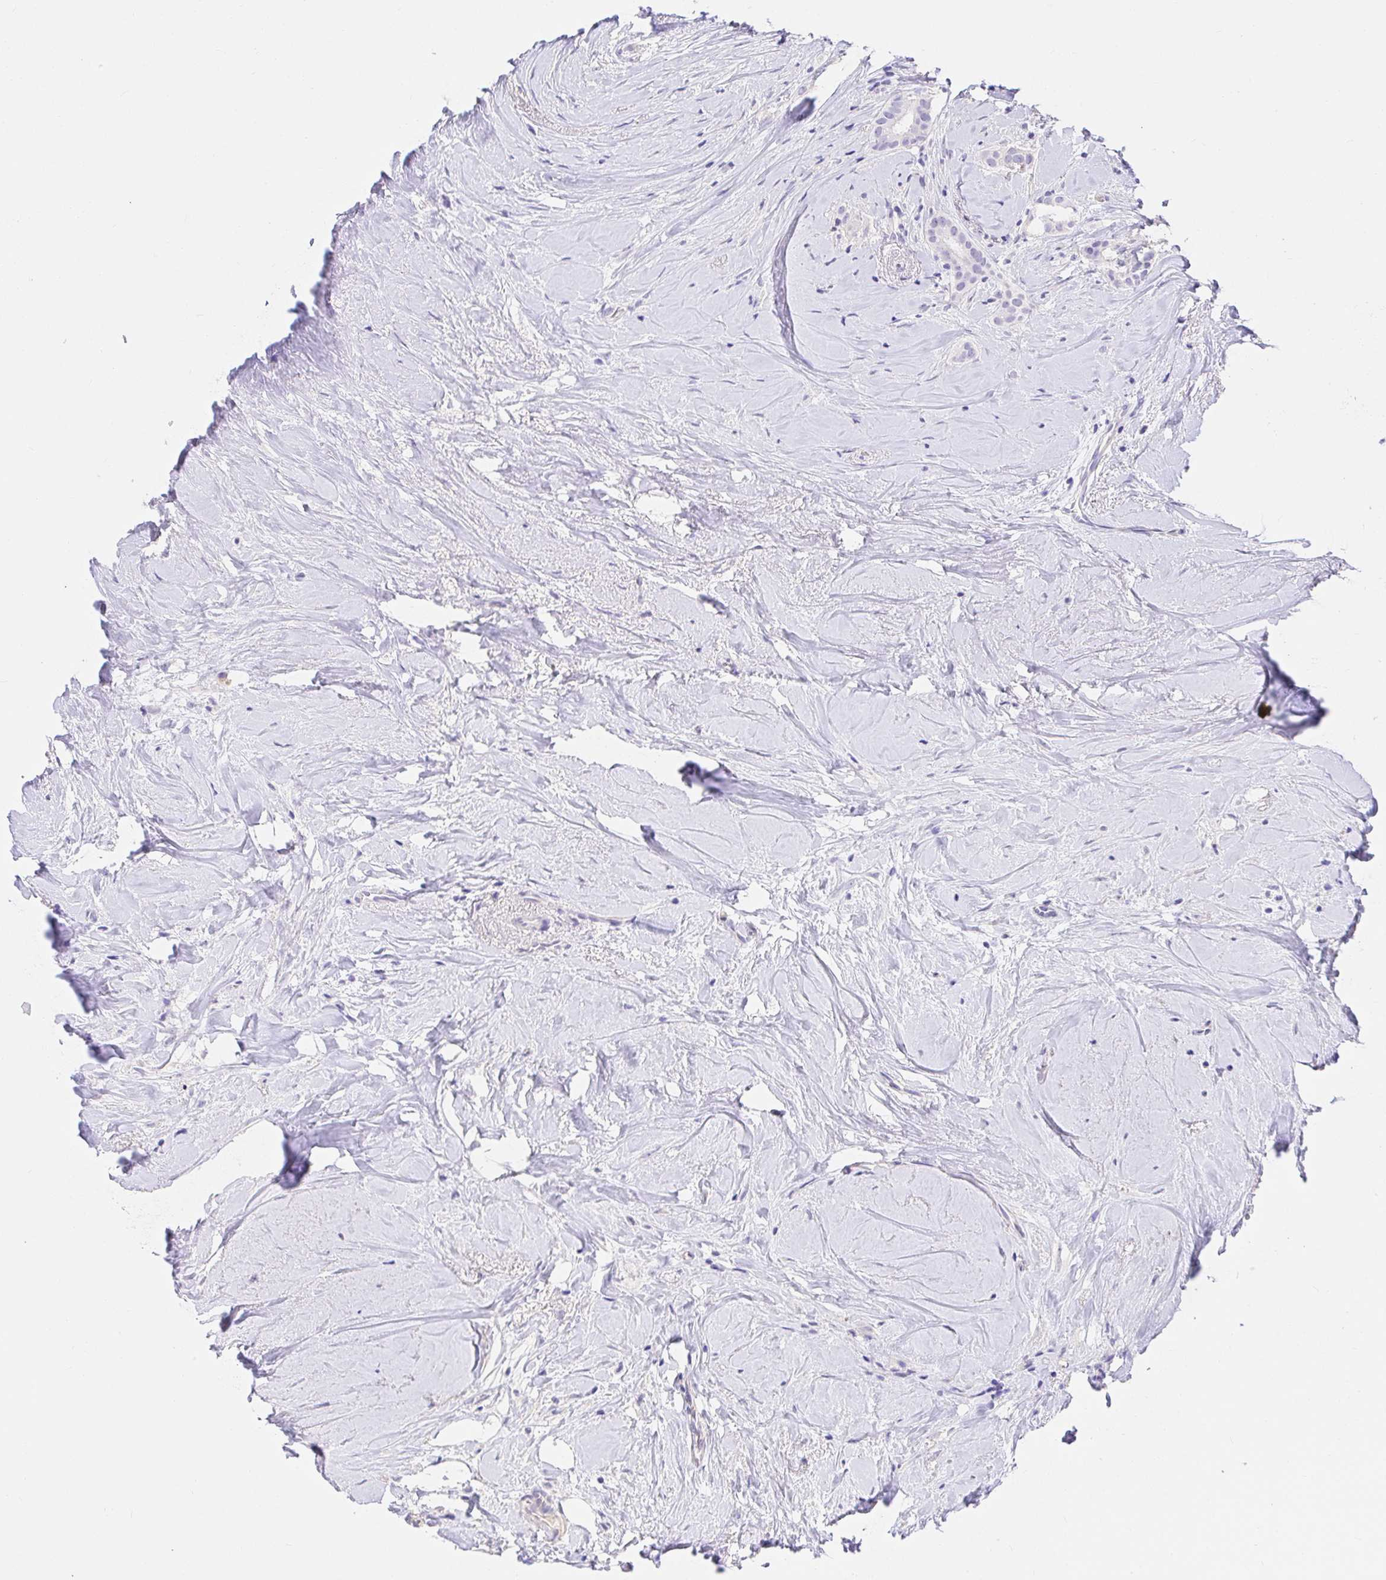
{"staining": {"intensity": "negative", "quantity": "none", "location": "none"}, "tissue": "breast cancer", "cell_type": "Tumor cells", "image_type": "cancer", "snomed": [{"axis": "morphology", "description": "Duct carcinoma"}, {"axis": "topography", "description": "Breast"}], "caption": "Immunohistochemistry photomicrograph of breast infiltrating ductal carcinoma stained for a protein (brown), which exhibits no staining in tumor cells.", "gene": "CDO1", "patient": {"sex": "female", "age": 65}}